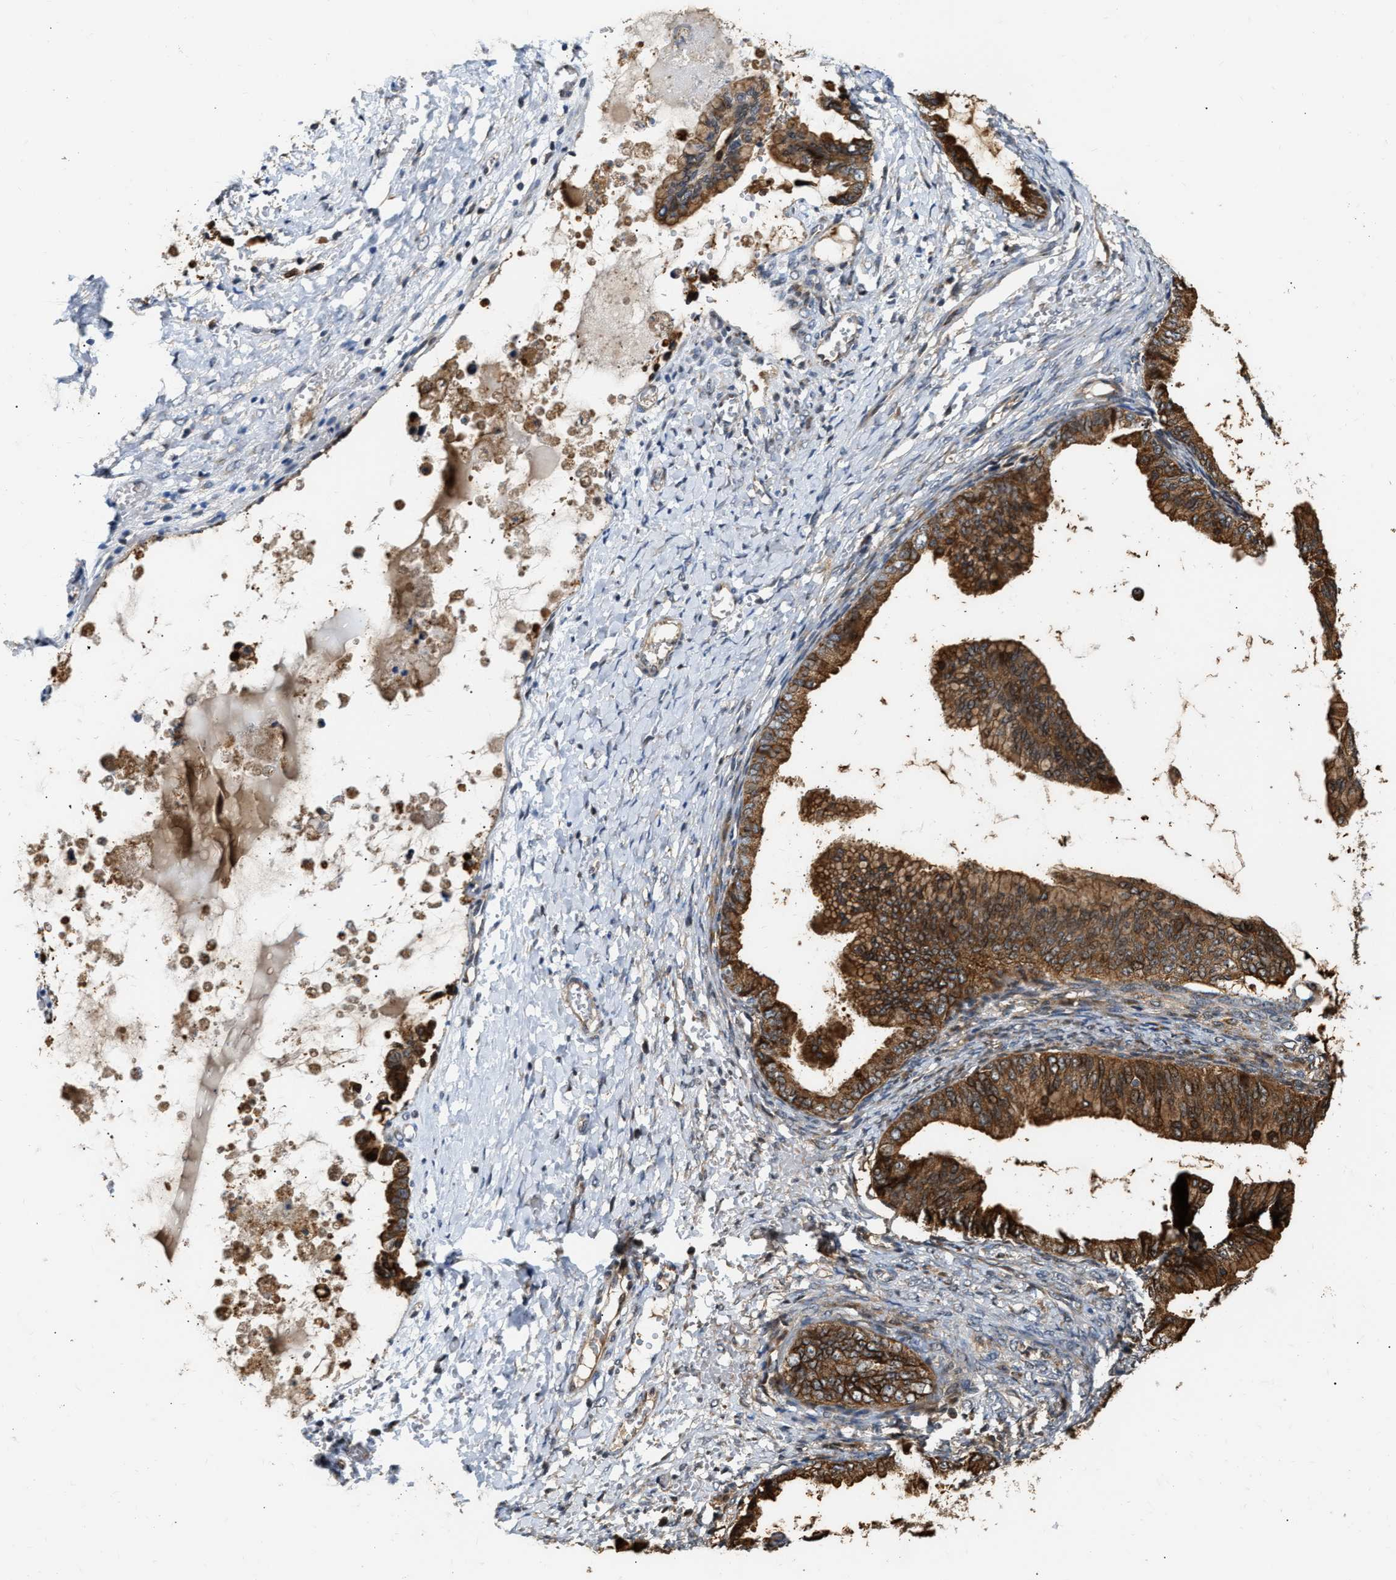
{"staining": {"intensity": "moderate", "quantity": ">75%", "location": "cytoplasmic/membranous"}, "tissue": "ovarian cancer", "cell_type": "Tumor cells", "image_type": "cancer", "snomed": [{"axis": "morphology", "description": "Cystadenocarcinoma, mucinous, NOS"}, {"axis": "topography", "description": "Ovary"}], "caption": "Immunohistochemistry (IHC) image of neoplastic tissue: ovarian cancer stained using immunohistochemistry shows medium levels of moderate protein expression localized specifically in the cytoplasmic/membranous of tumor cells, appearing as a cytoplasmic/membranous brown color.", "gene": "EXTL2", "patient": {"sex": "female", "age": 36}}